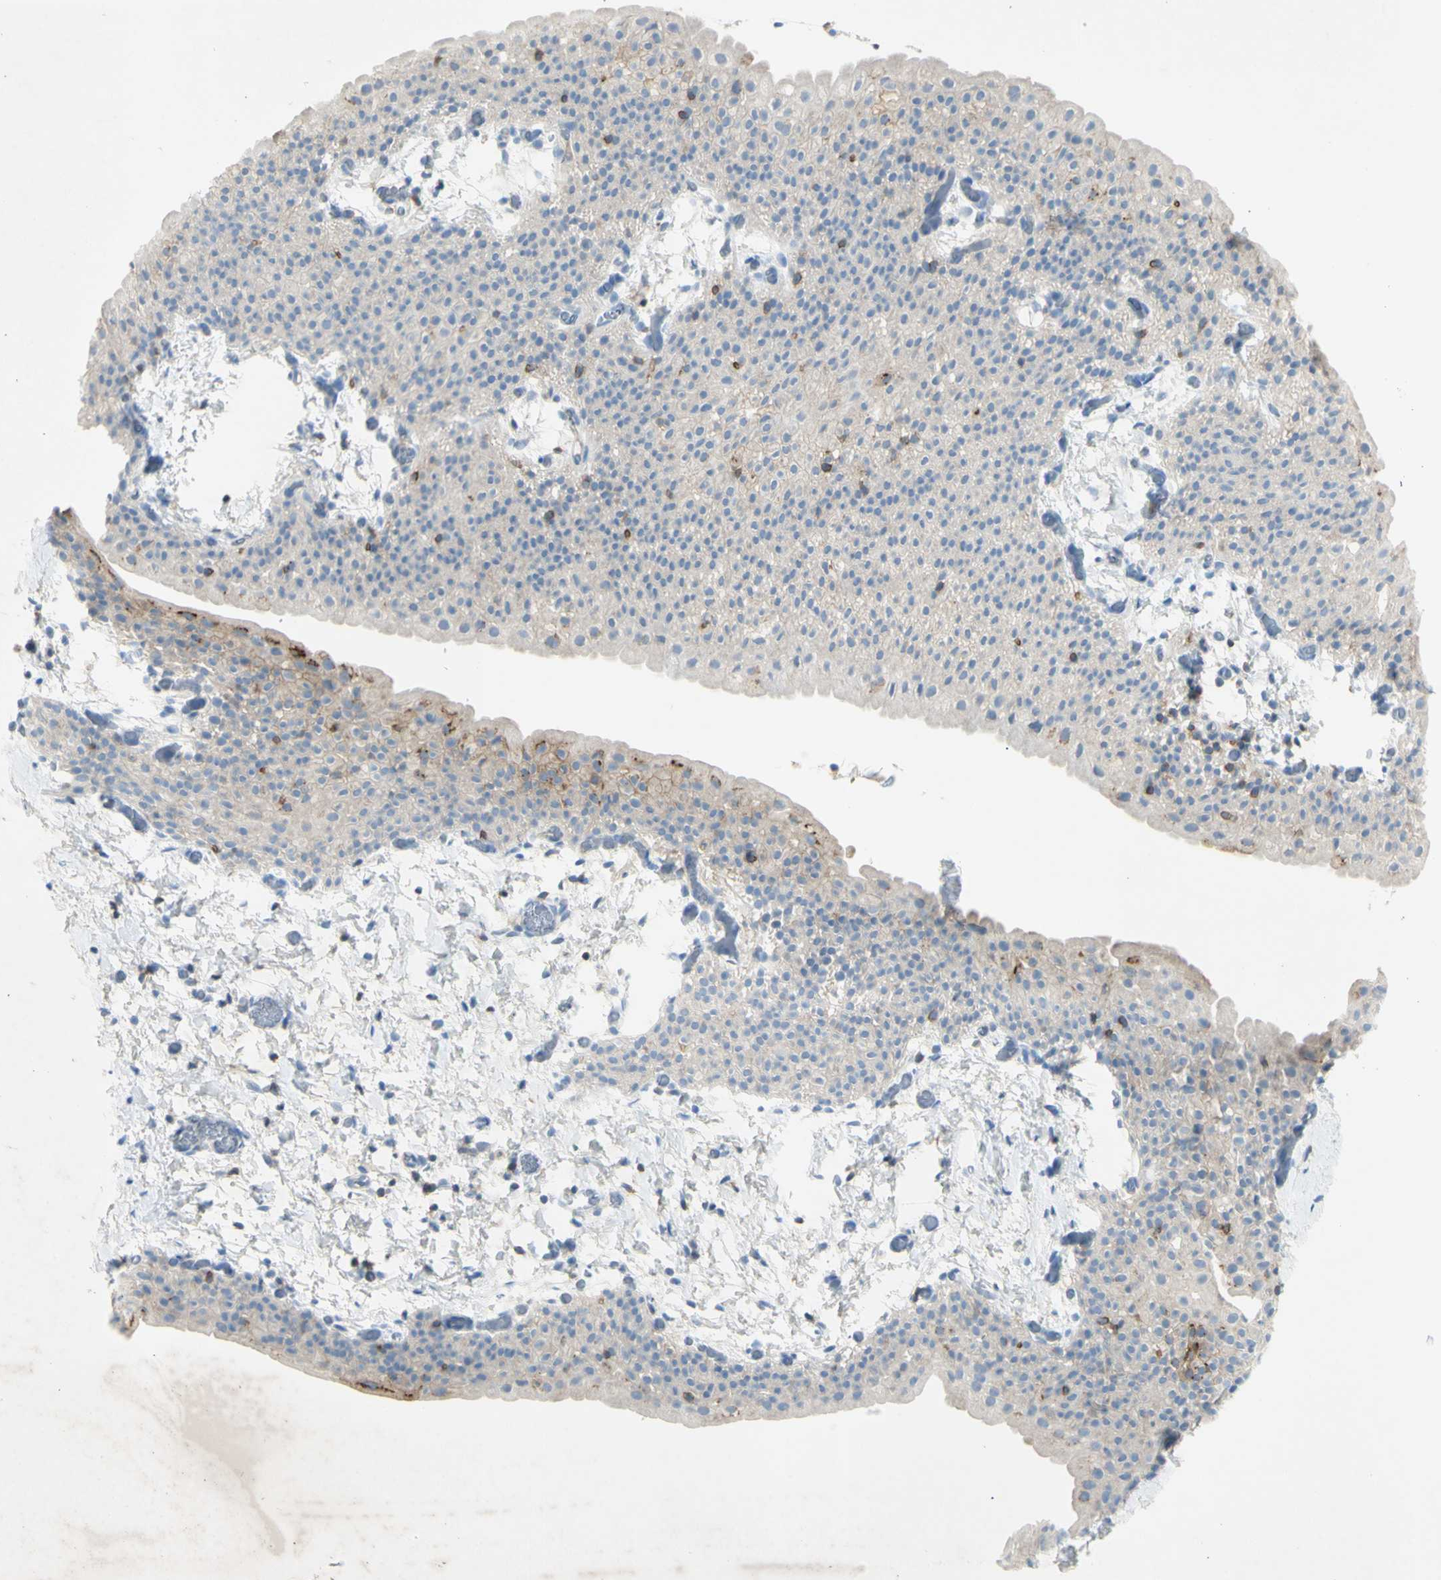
{"staining": {"intensity": "negative", "quantity": "none", "location": "none"}, "tissue": "smooth muscle", "cell_type": "Smooth muscle cells", "image_type": "normal", "snomed": [{"axis": "morphology", "description": "Normal tissue, NOS"}, {"axis": "topography", "description": "Smooth muscle"}], "caption": "There is no significant expression in smooth muscle cells of smooth muscle. (DAB immunohistochemistry, high magnification).", "gene": "GDF15", "patient": {"sex": "male", "age": 16}}